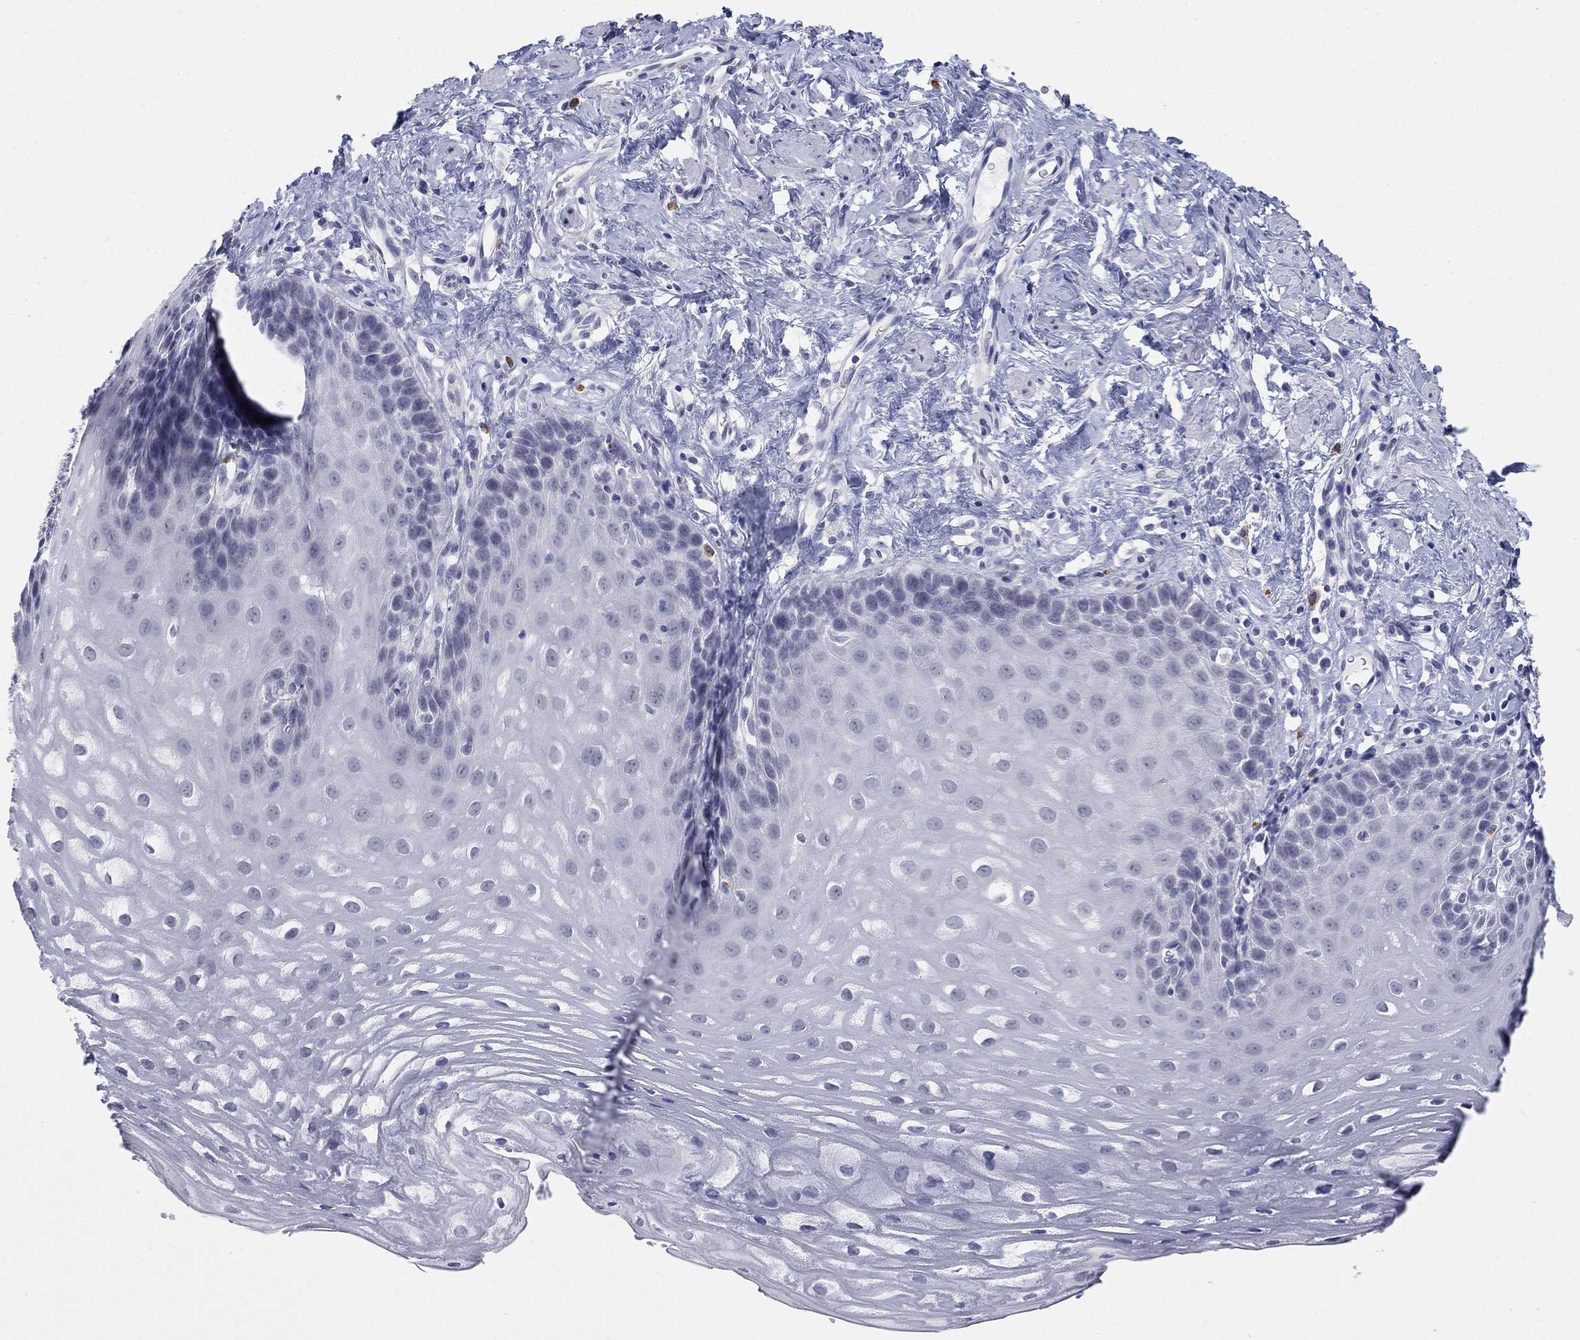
{"staining": {"intensity": "negative", "quantity": "none", "location": "none"}, "tissue": "esophagus", "cell_type": "Squamous epithelial cells", "image_type": "normal", "snomed": [{"axis": "morphology", "description": "Normal tissue, NOS"}, {"axis": "topography", "description": "Esophagus"}], "caption": "Immunohistochemical staining of normal human esophagus shows no significant expression in squamous epithelial cells. Brightfield microscopy of immunohistochemistry stained with DAB (3,3'-diaminobenzidine) (brown) and hematoxylin (blue), captured at high magnification.", "gene": "ECEL1", "patient": {"sex": "male", "age": 64}}